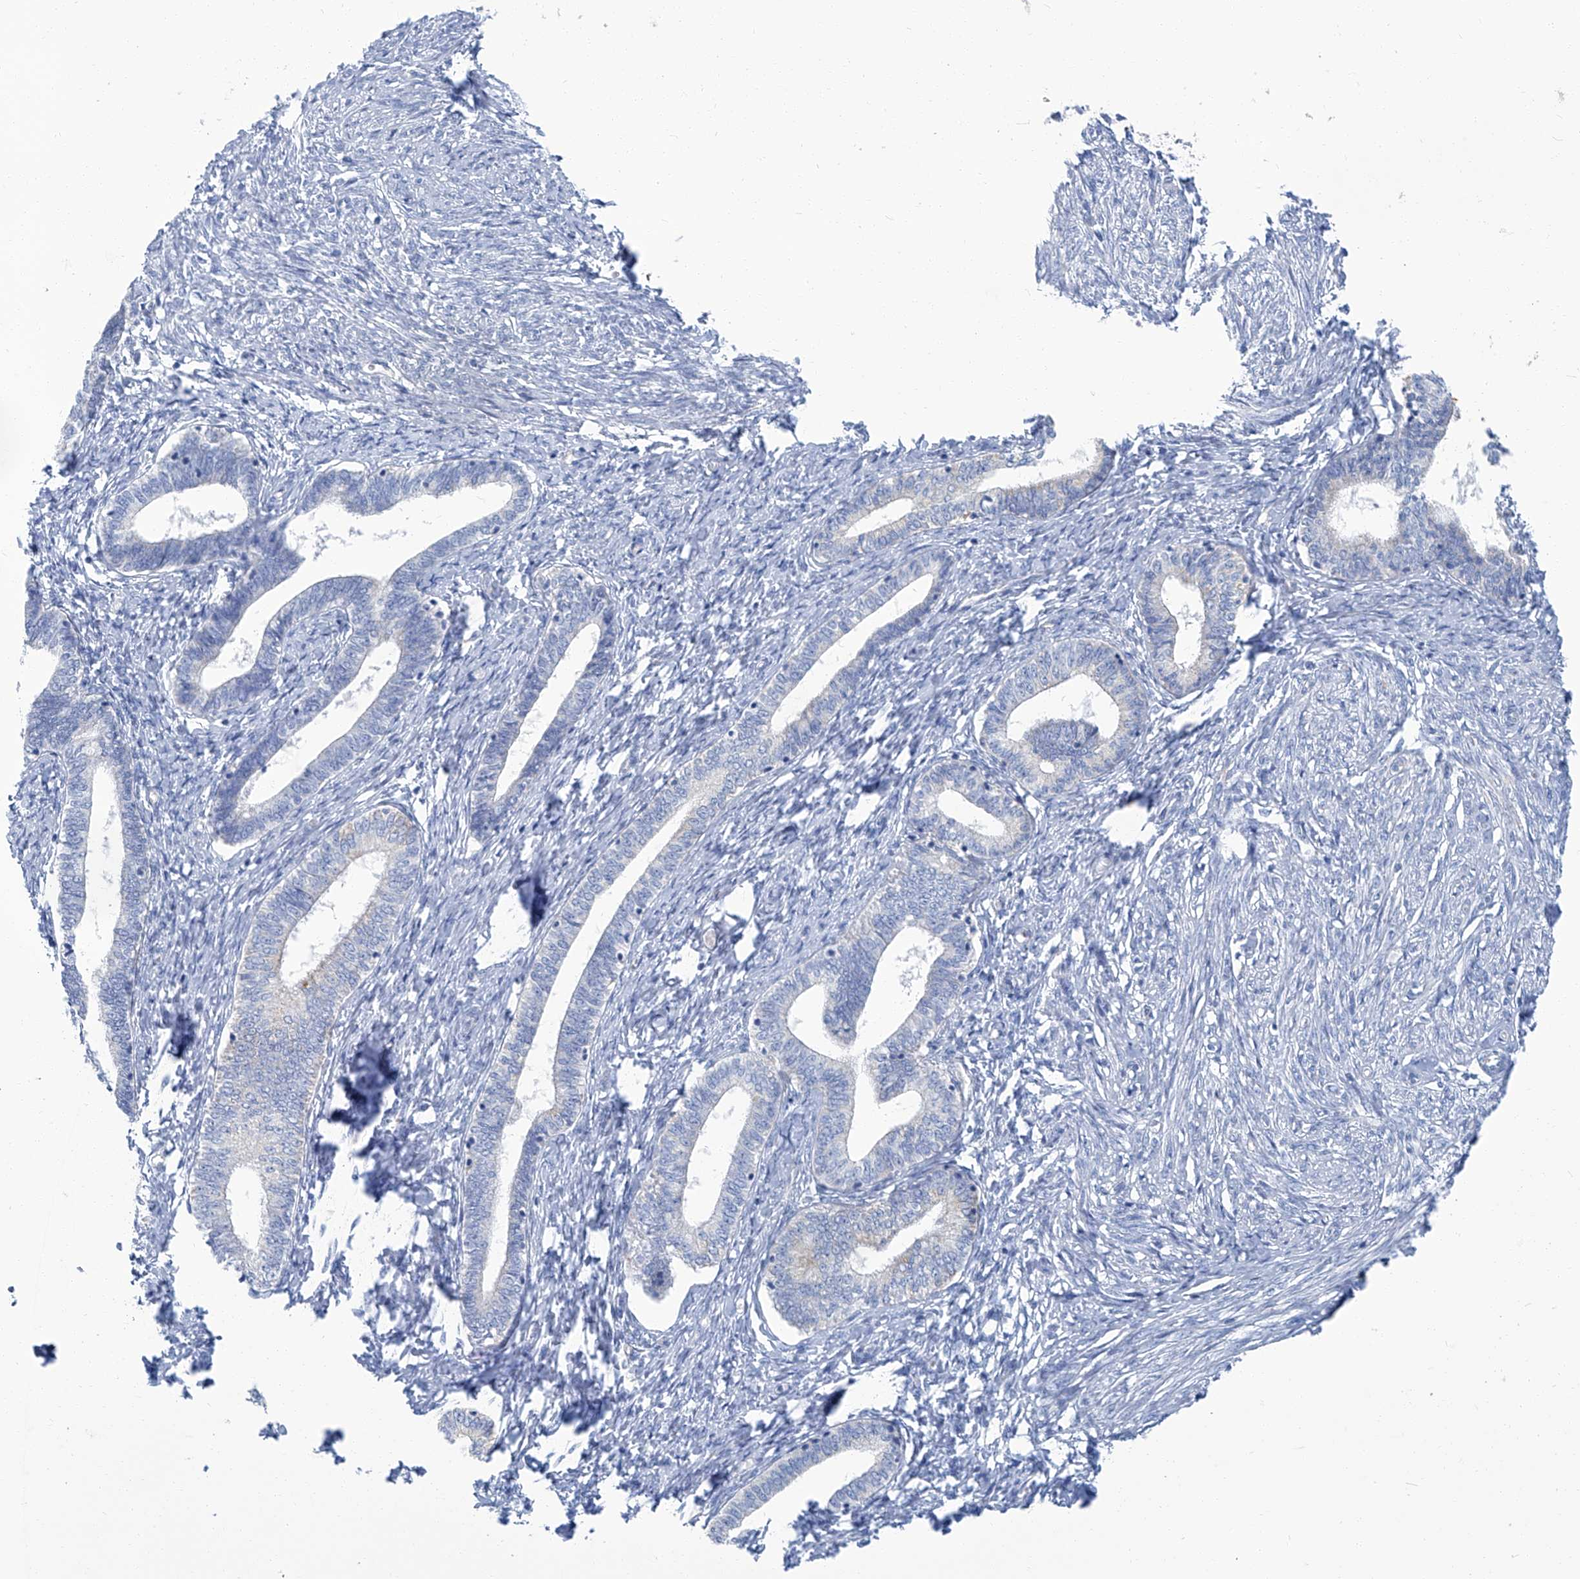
{"staining": {"intensity": "negative", "quantity": "none", "location": "none"}, "tissue": "endometrium", "cell_type": "Cells in endometrial stroma", "image_type": "normal", "snomed": [{"axis": "morphology", "description": "Normal tissue, NOS"}, {"axis": "topography", "description": "Endometrium"}], "caption": "A histopathology image of endometrium stained for a protein displays no brown staining in cells in endometrial stroma.", "gene": "PFKL", "patient": {"sex": "female", "age": 72}}